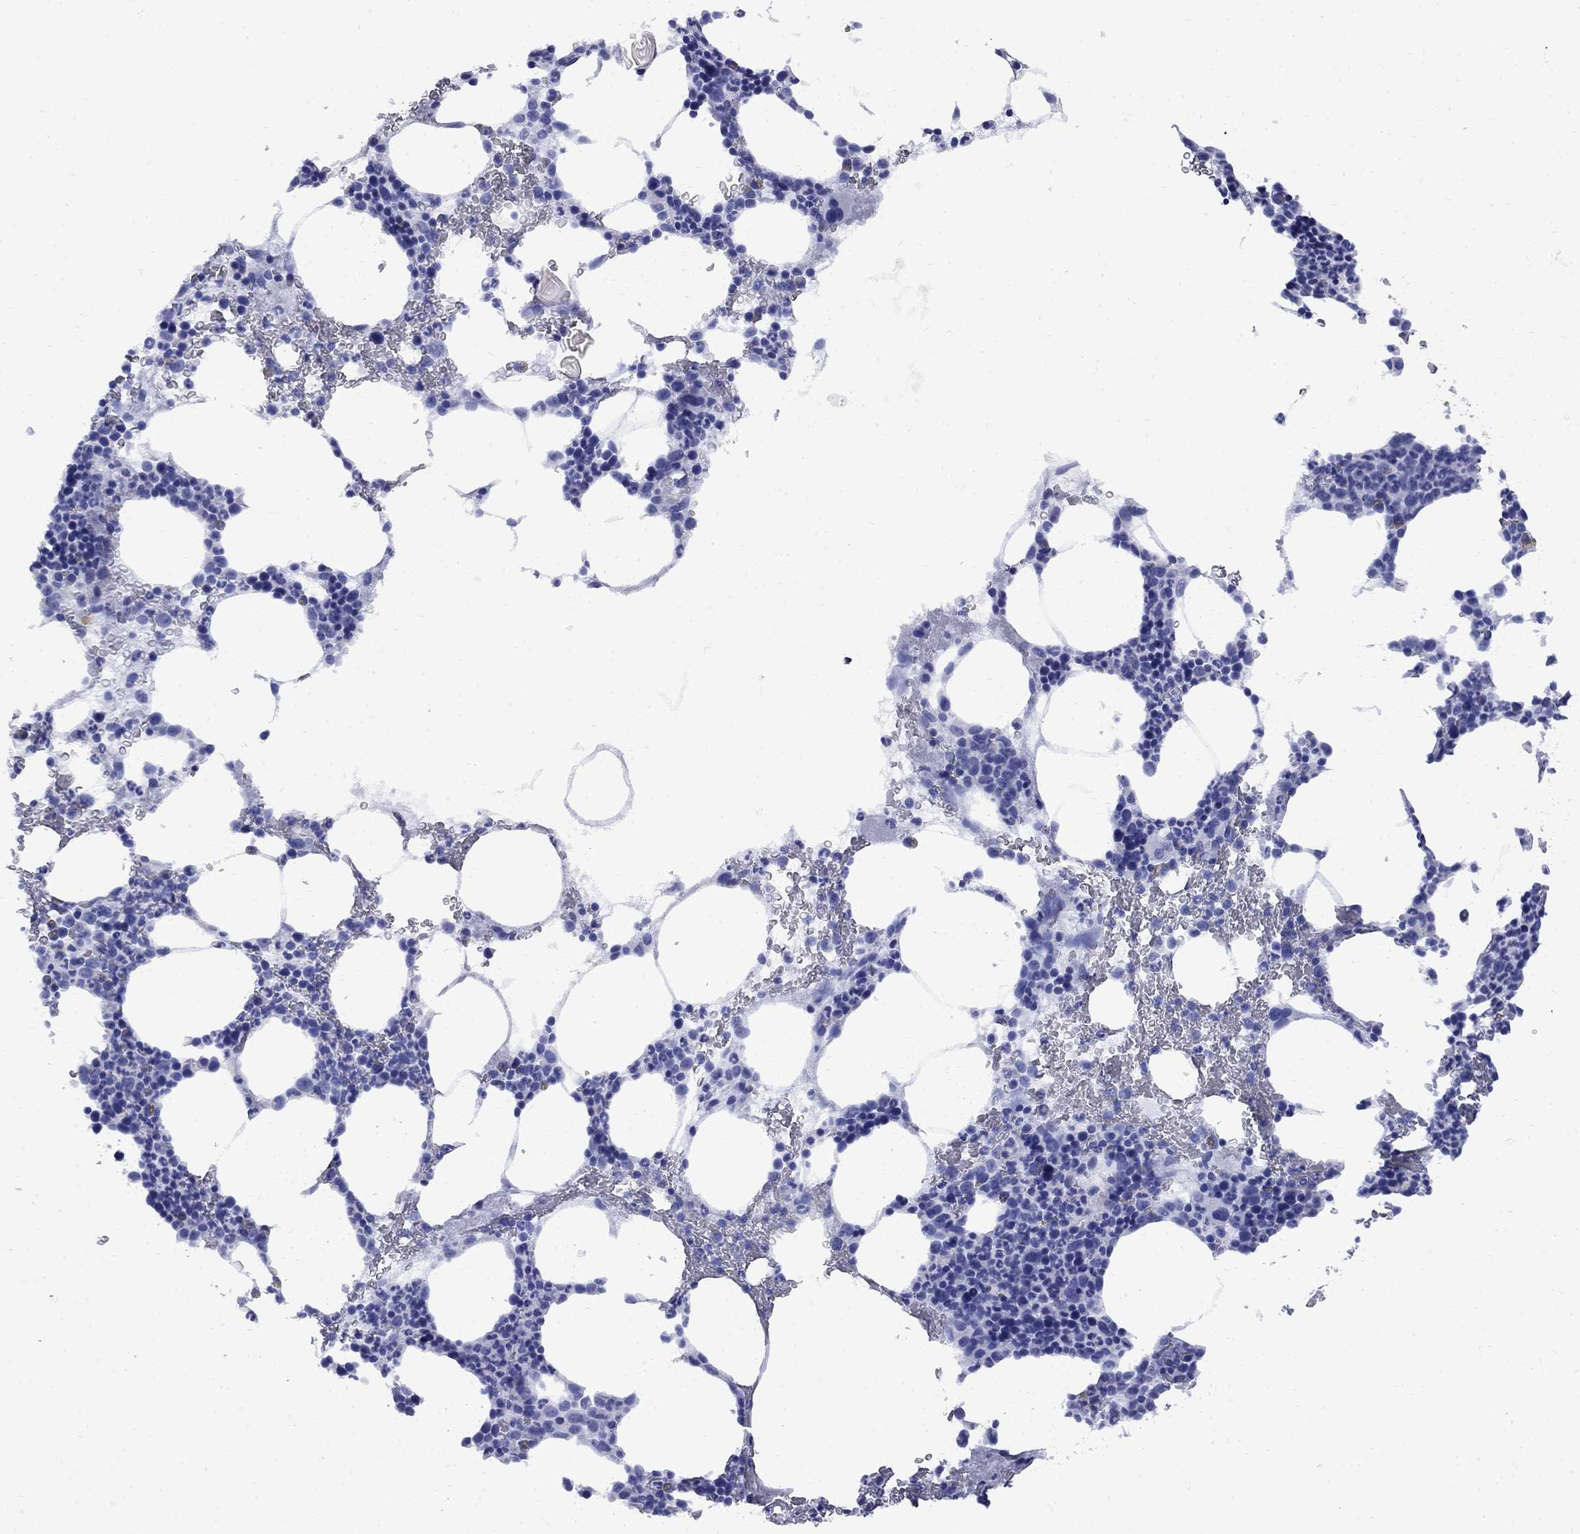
{"staining": {"intensity": "negative", "quantity": "none", "location": "none"}, "tissue": "bone marrow", "cell_type": "Hematopoietic cells", "image_type": "normal", "snomed": [{"axis": "morphology", "description": "Normal tissue, NOS"}, {"axis": "topography", "description": "Bone marrow"}], "caption": "Hematopoietic cells show no significant expression in unremarkable bone marrow. Nuclei are stained in blue.", "gene": "CD1A", "patient": {"sex": "male", "age": 83}}